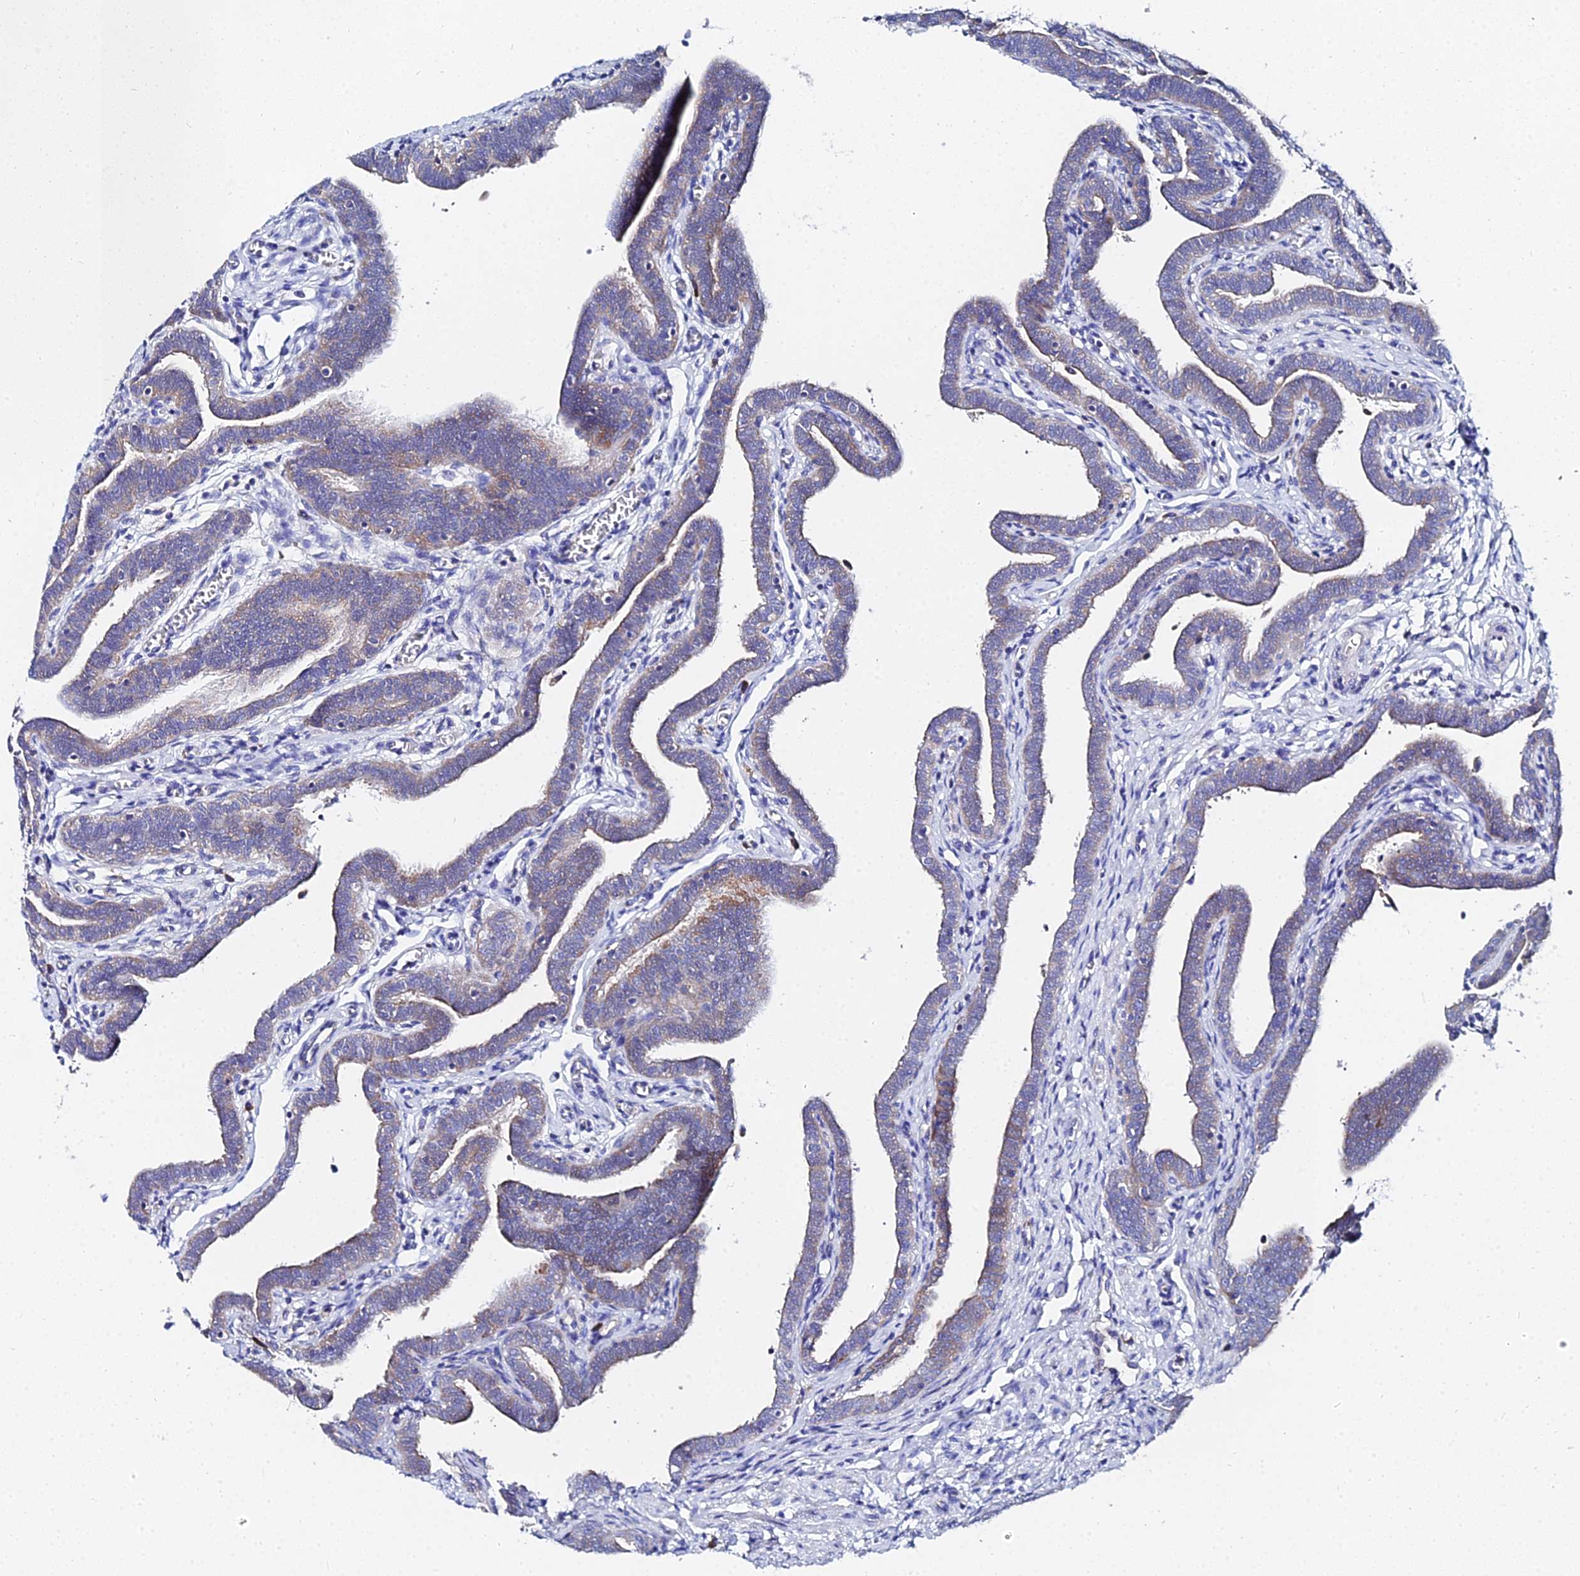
{"staining": {"intensity": "moderate", "quantity": "<25%", "location": "cytoplasmic/membranous"}, "tissue": "fallopian tube", "cell_type": "Glandular cells", "image_type": "normal", "snomed": [{"axis": "morphology", "description": "Normal tissue, NOS"}, {"axis": "topography", "description": "Fallopian tube"}], "caption": "Glandular cells exhibit low levels of moderate cytoplasmic/membranous positivity in about <25% of cells in benign fallopian tube.", "gene": "PTTG1", "patient": {"sex": "female", "age": 36}}